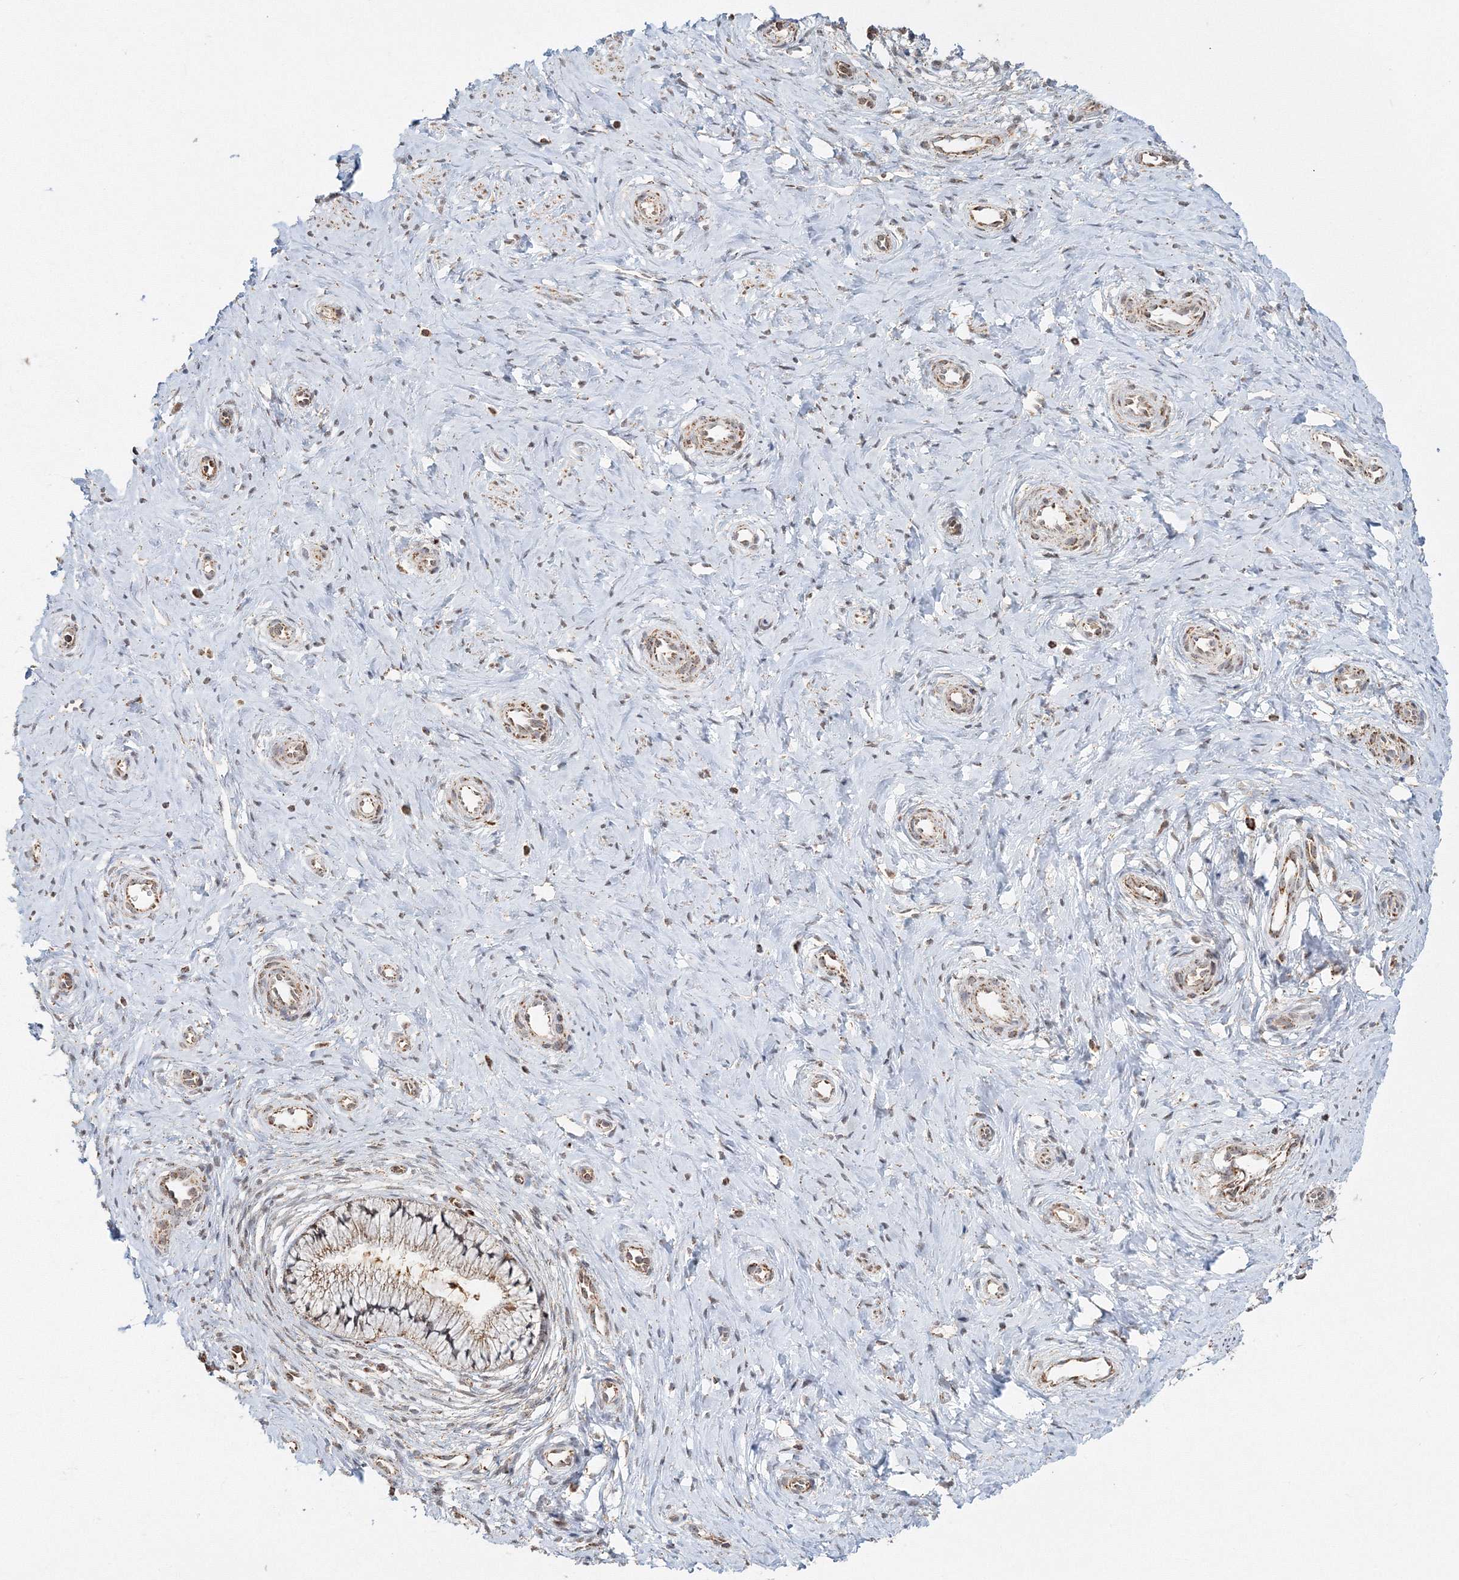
{"staining": {"intensity": "moderate", "quantity": ">75%", "location": "cytoplasmic/membranous"}, "tissue": "cervix", "cell_type": "Glandular cells", "image_type": "normal", "snomed": [{"axis": "morphology", "description": "Normal tissue, NOS"}, {"axis": "topography", "description": "Cervix"}], "caption": "A photomicrograph of cervix stained for a protein demonstrates moderate cytoplasmic/membranous brown staining in glandular cells. (Brightfield microscopy of DAB IHC at high magnification).", "gene": "PSMD6", "patient": {"sex": "female", "age": 36}}